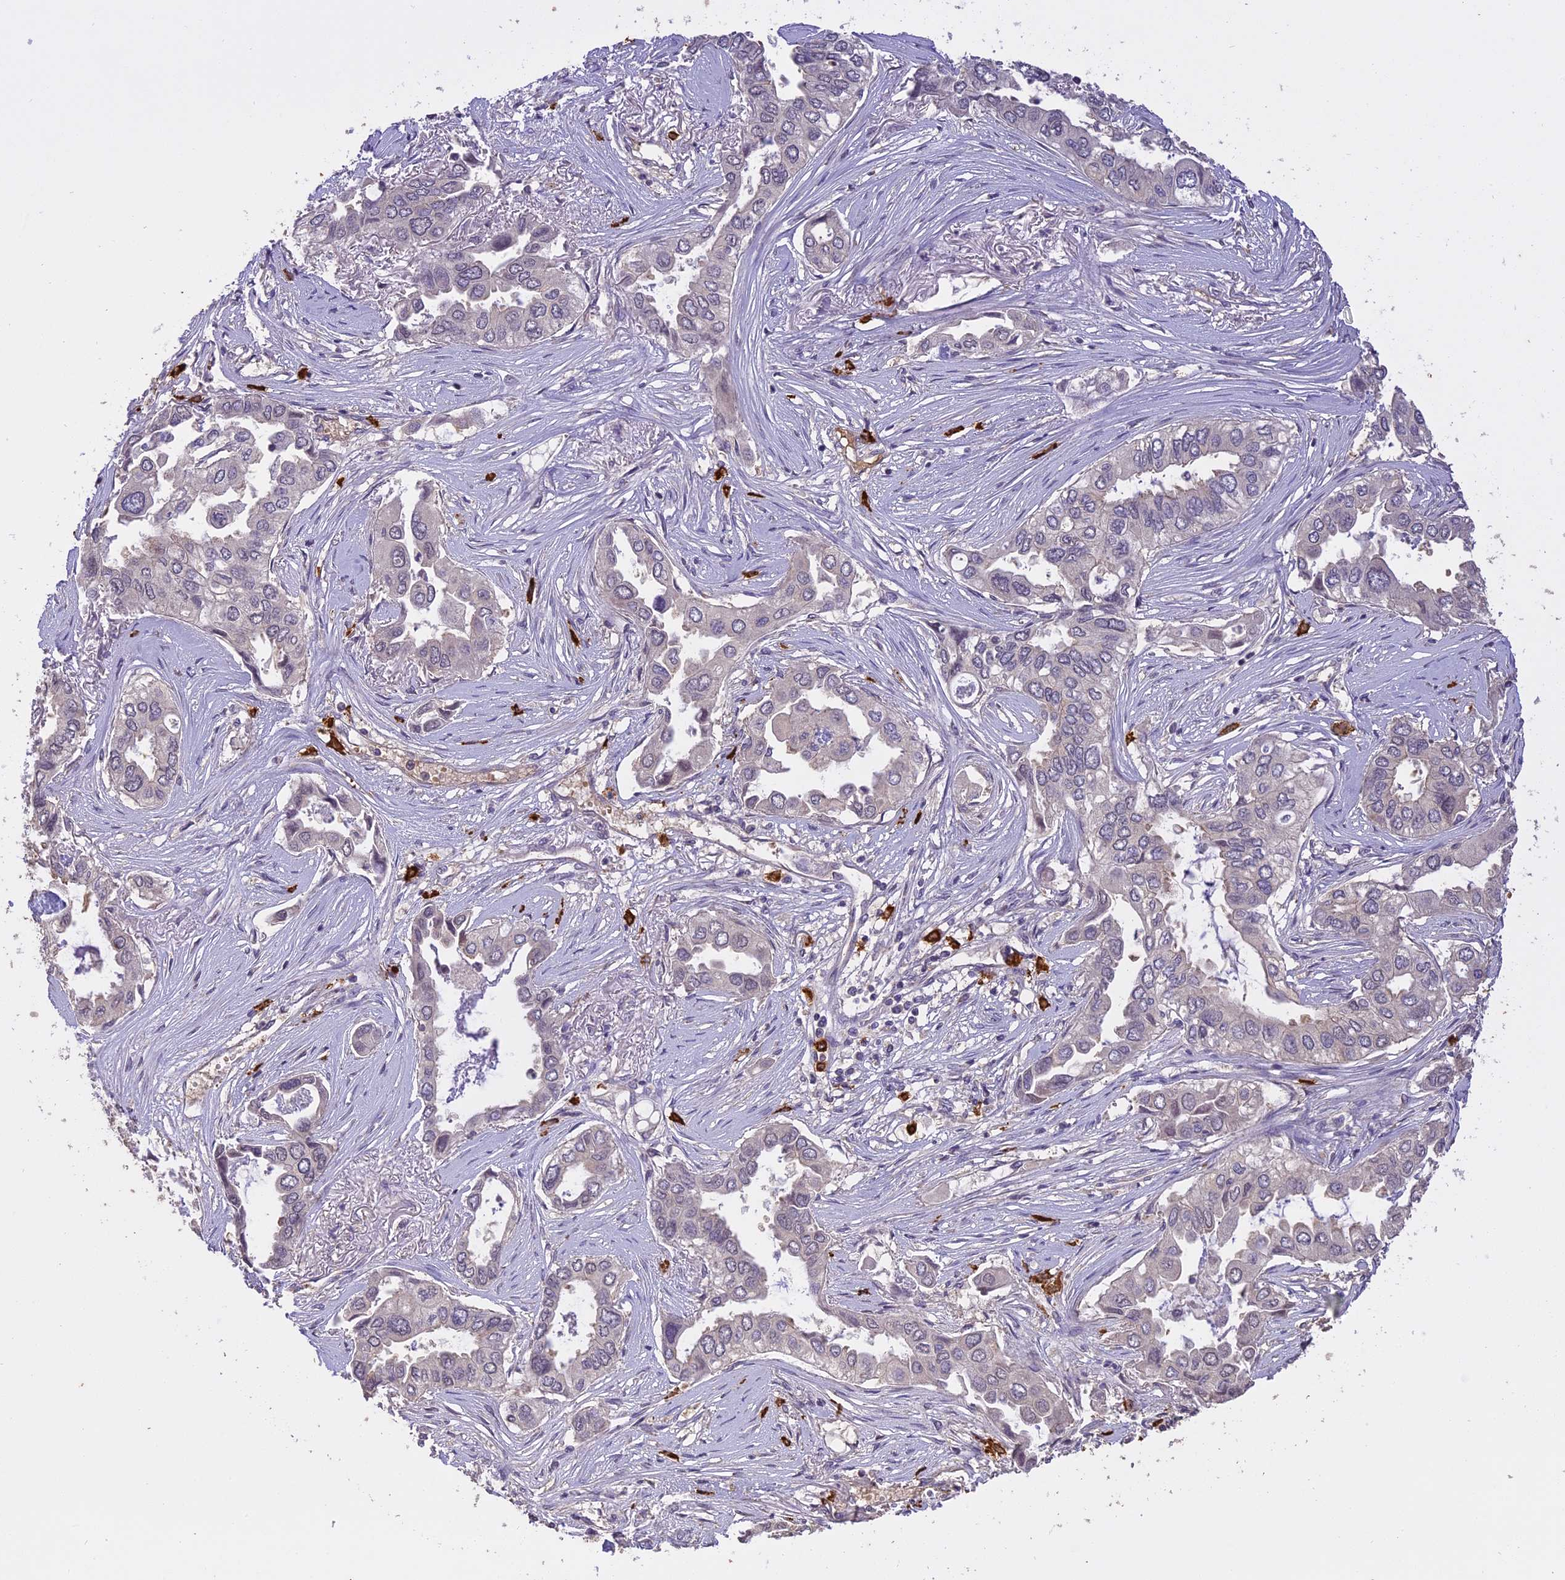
{"staining": {"intensity": "negative", "quantity": "none", "location": "none"}, "tissue": "lung cancer", "cell_type": "Tumor cells", "image_type": "cancer", "snomed": [{"axis": "morphology", "description": "Adenocarcinoma, NOS"}, {"axis": "topography", "description": "Lung"}], "caption": "Adenocarcinoma (lung) was stained to show a protein in brown. There is no significant expression in tumor cells. (Brightfield microscopy of DAB (3,3'-diaminobenzidine) immunohistochemistry (IHC) at high magnification).", "gene": "TIGD7", "patient": {"sex": "female", "age": 76}}